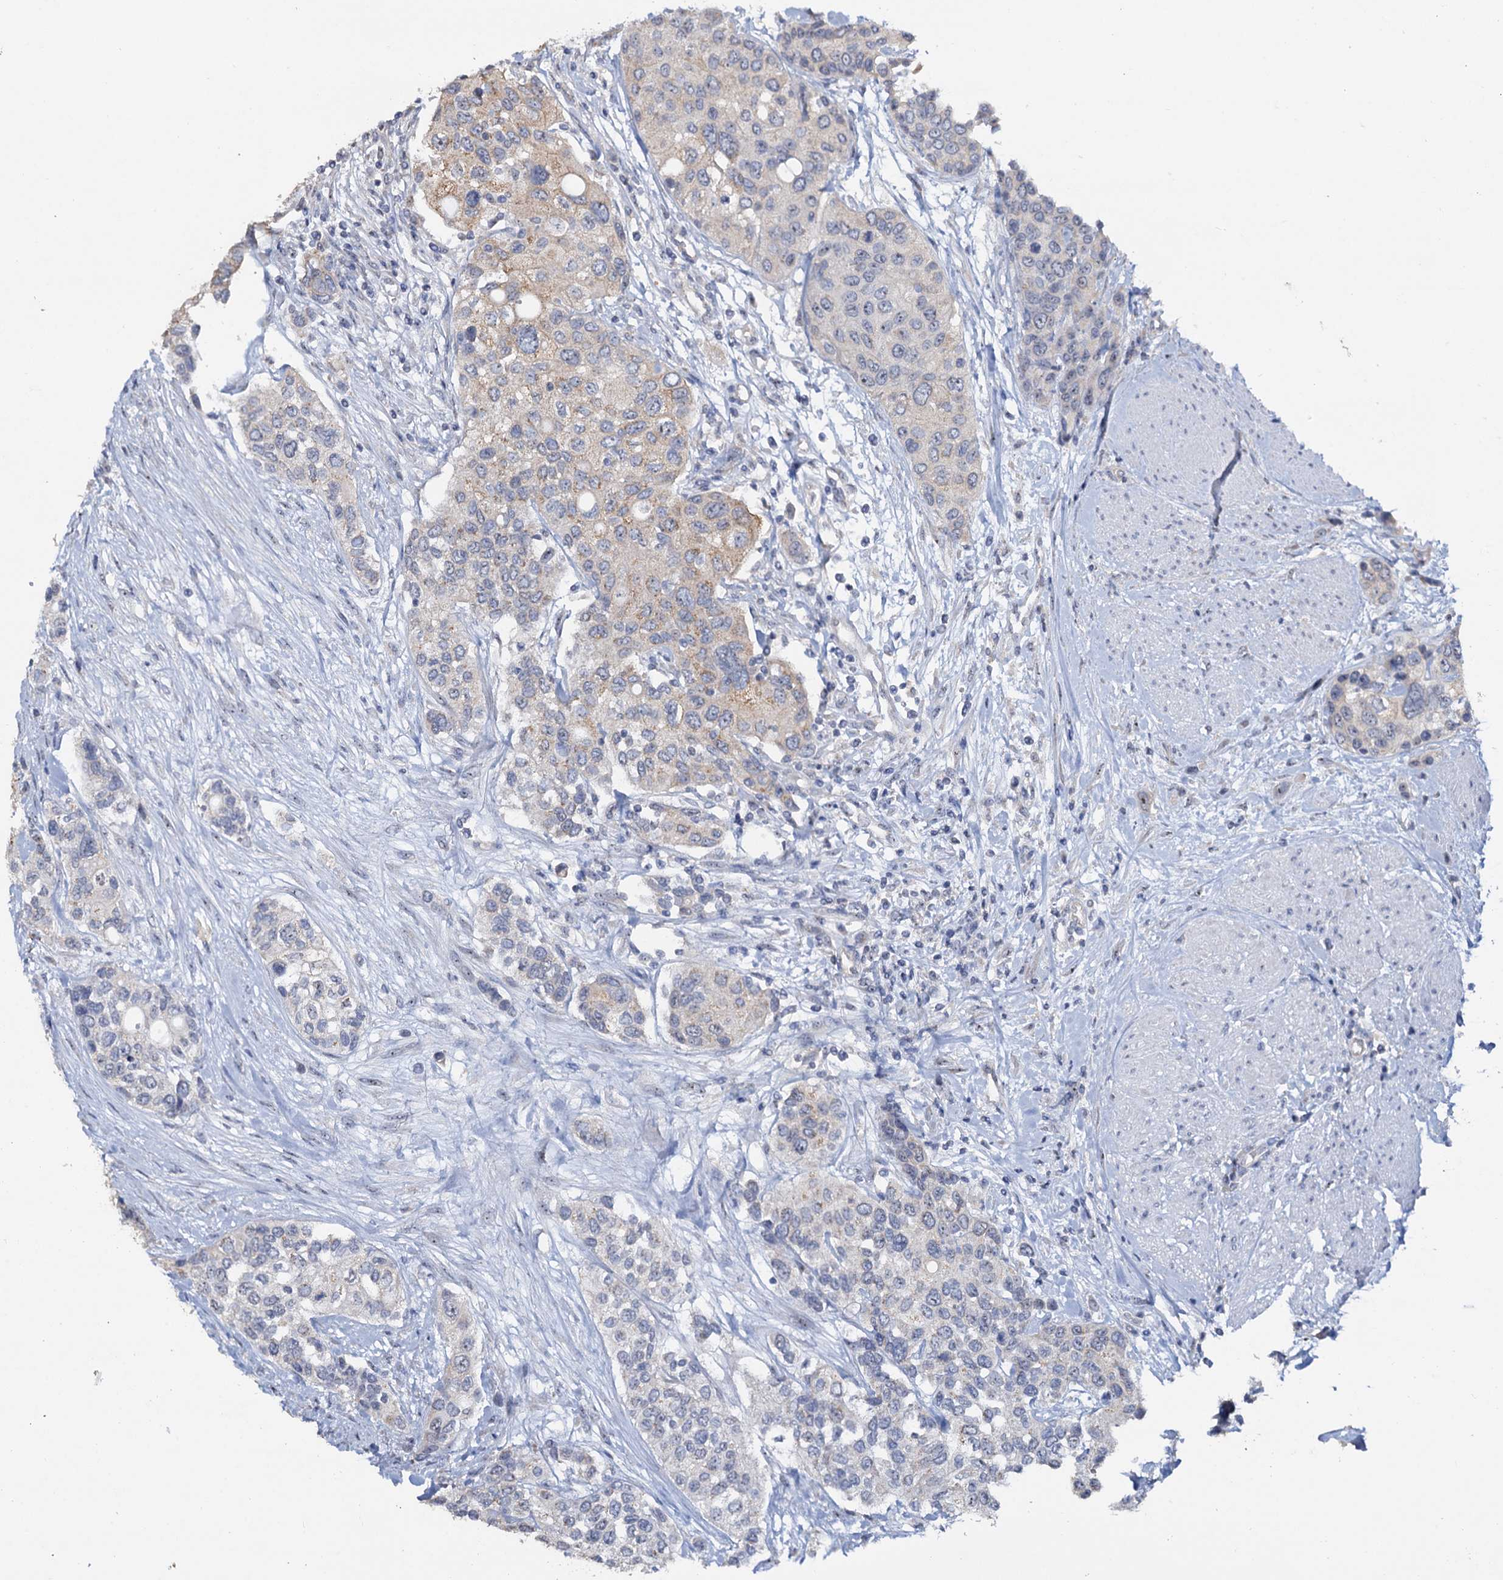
{"staining": {"intensity": "weak", "quantity": "<25%", "location": "cytoplasmic/membranous"}, "tissue": "urothelial cancer", "cell_type": "Tumor cells", "image_type": "cancer", "snomed": [{"axis": "morphology", "description": "Normal tissue, NOS"}, {"axis": "morphology", "description": "Urothelial carcinoma, High grade"}, {"axis": "topography", "description": "Vascular tissue"}, {"axis": "topography", "description": "Urinary bladder"}], "caption": "High-grade urothelial carcinoma stained for a protein using immunohistochemistry demonstrates no expression tumor cells.", "gene": "C2CD3", "patient": {"sex": "female", "age": 56}}